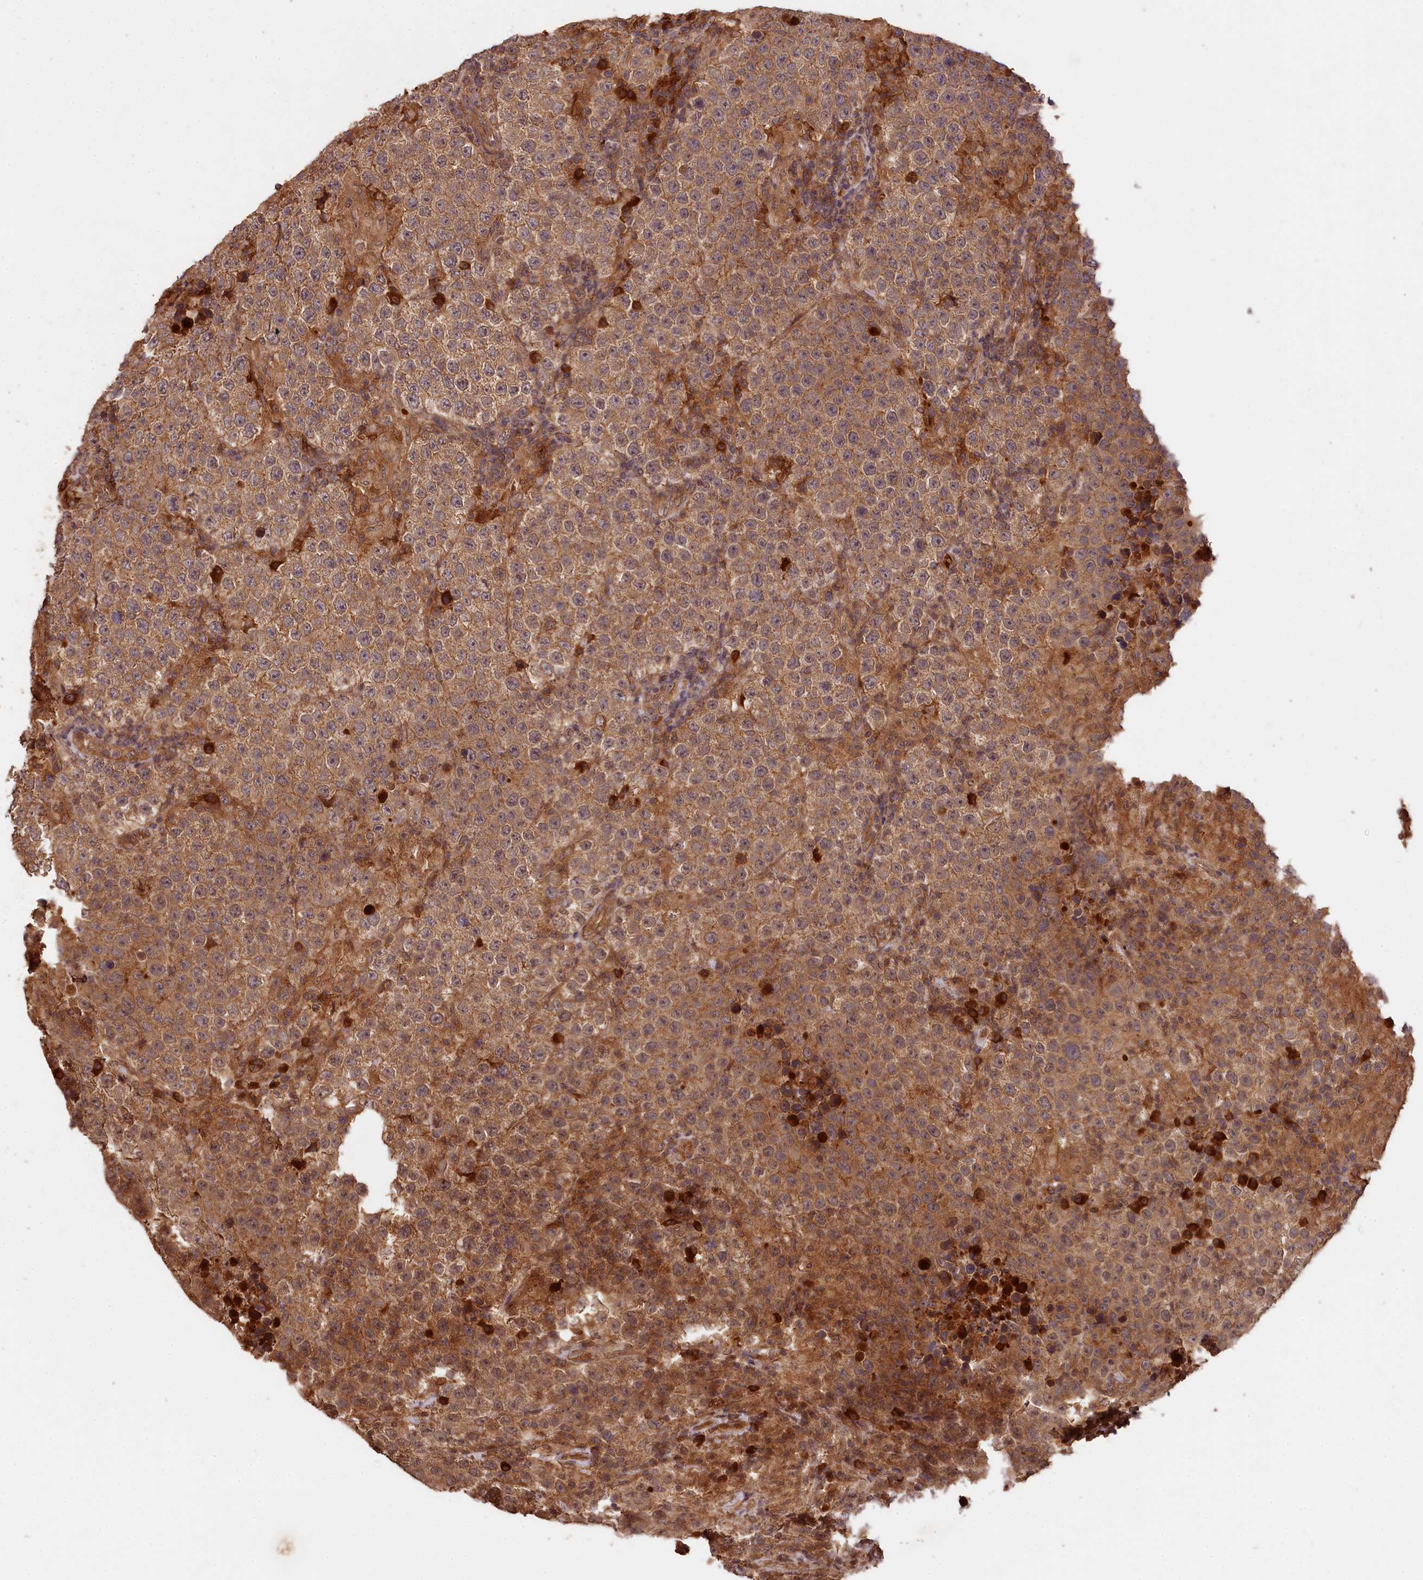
{"staining": {"intensity": "moderate", "quantity": ">75%", "location": "cytoplasmic/membranous"}, "tissue": "testis cancer", "cell_type": "Tumor cells", "image_type": "cancer", "snomed": [{"axis": "morphology", "description": "Normal tissue, NOS"}, {"axis": "morphology", "description": "Urothelial carcinoma, High grade"}, {"axis": "morphology", "description": "Seminoma, NOS"}, {"axis": "morphology", "description": "Carcinoma, Embryonal, NOS"}, {"axis": "topography", "description": "Urinary bladder"}, {"axis": "topography", "description": "Testis"}], "caption": "DAB immunohistochemical staining of testis cancer demonstrates moderate cytoplasmic/membranous protein expression in approximately >75% of tumor cells.", "gene": "MCF2L2", "patient": {"sex": "male", "age": 41}}